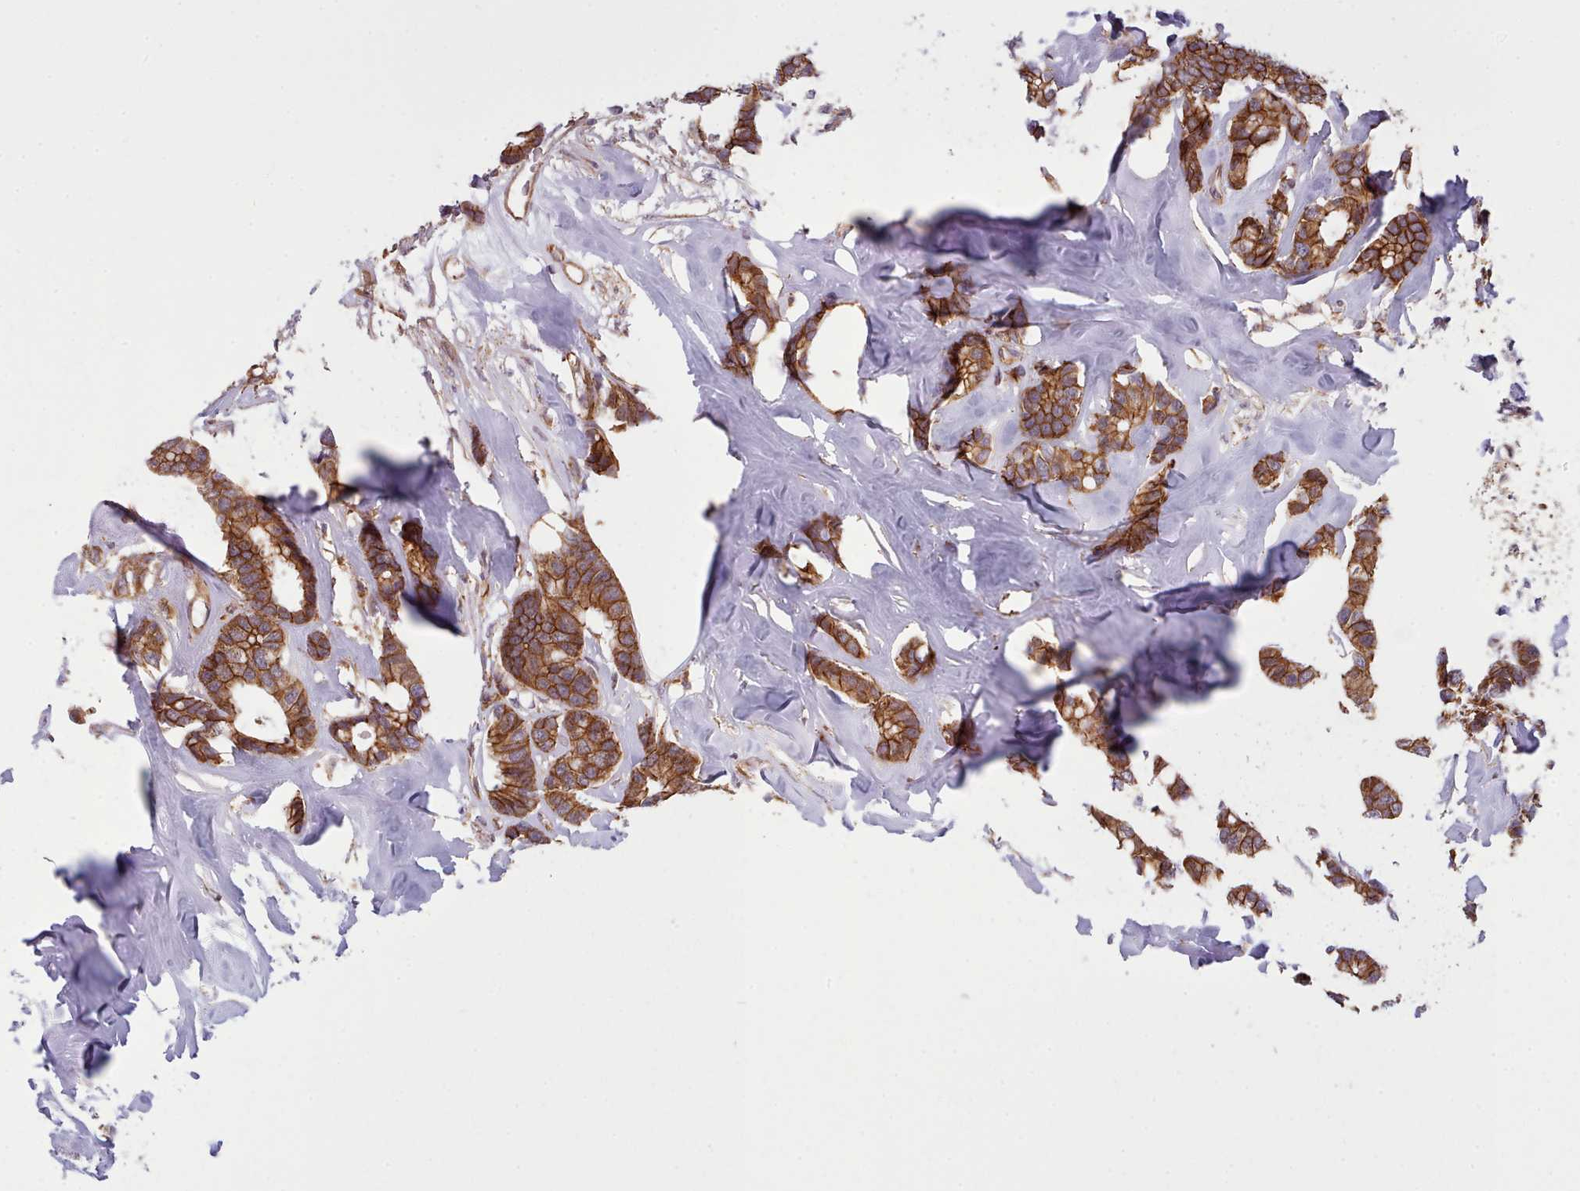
{"staining": {"intensity": "strong", "quantity": ">75%", "location": "cytoplasmic/membranous"}, "tissue": "breast cancer", "cell_type": "Tumor cells", "image_type": "cancer", "snomed": [{"axis": "morphology", "description": "Duct carcinoma"}, {"axis": "topography", "description": "Breast"}], "caption": "Breast cancer tissue exhibits strong cytoplasmic/membranous expression in approximately >75% of tumor cells", "gene": "MRPL46", "patient": {"sex": "female", "age": 87}}